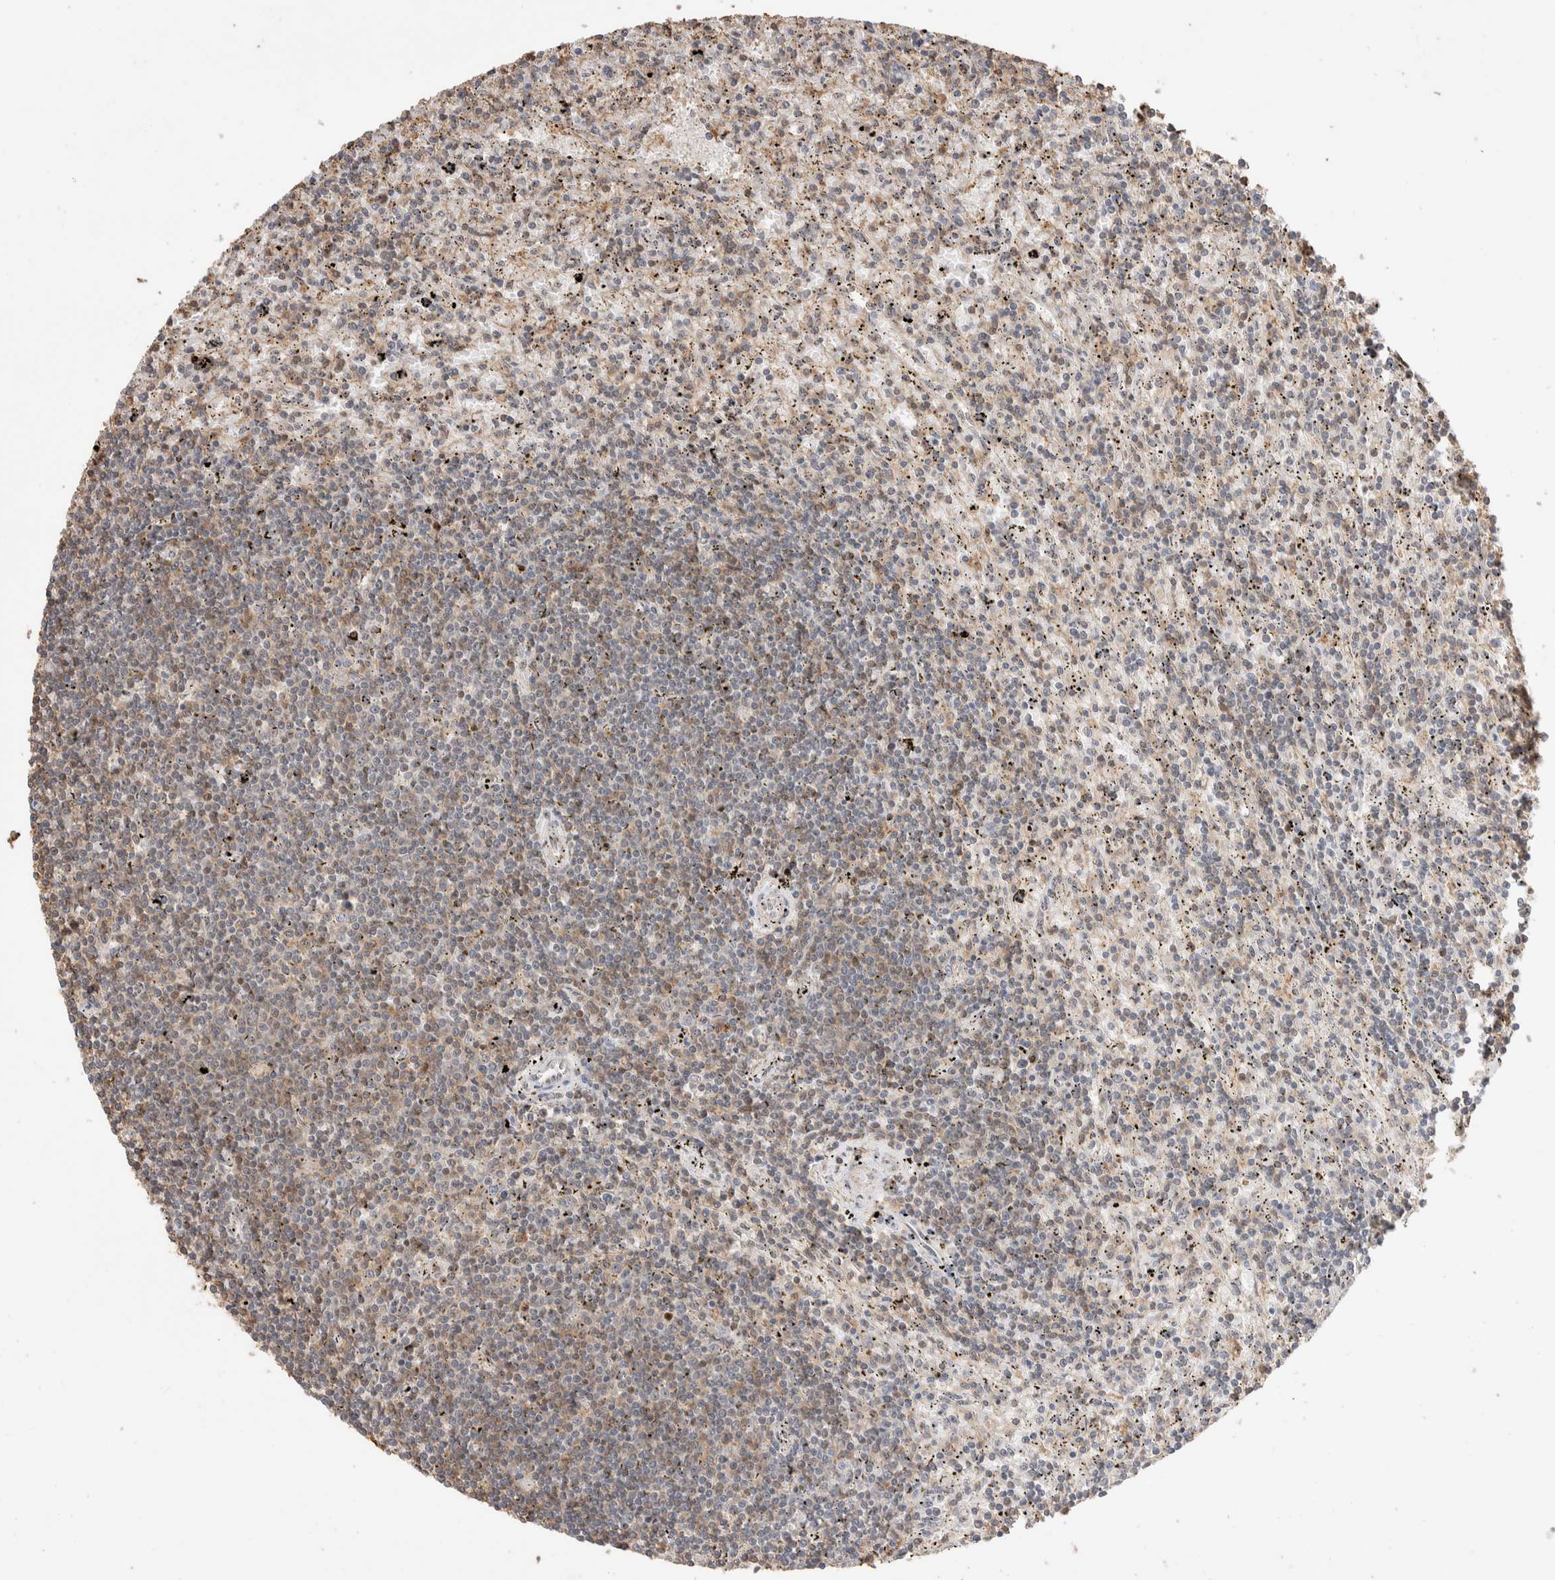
{"staining": {"intensity": "weak", "quantity": "25%-75%", "location": "cytoplasmic/membranous"}, "tissue": "lymphoma", "cell_type": "Tumor cells", "image_type": "cancer", "snomed": [{"axis": "morphology", "description": "Malignant lymphoma, non-Hodgkin's type, Low grade"}, {"axis": "topography", "description": "Spleen"}], "caption": "IHC (DAB (3,3'-diaminobenzidine)) staining of low-grade malignant lymphoma, non-Hodgkin's type exhibits weak cytoplasmic/membranous protein positivity in about 25%-75% of tumor cells.", "gene": "ZNF704", "patient": {"sex": "male", "age": 76}}